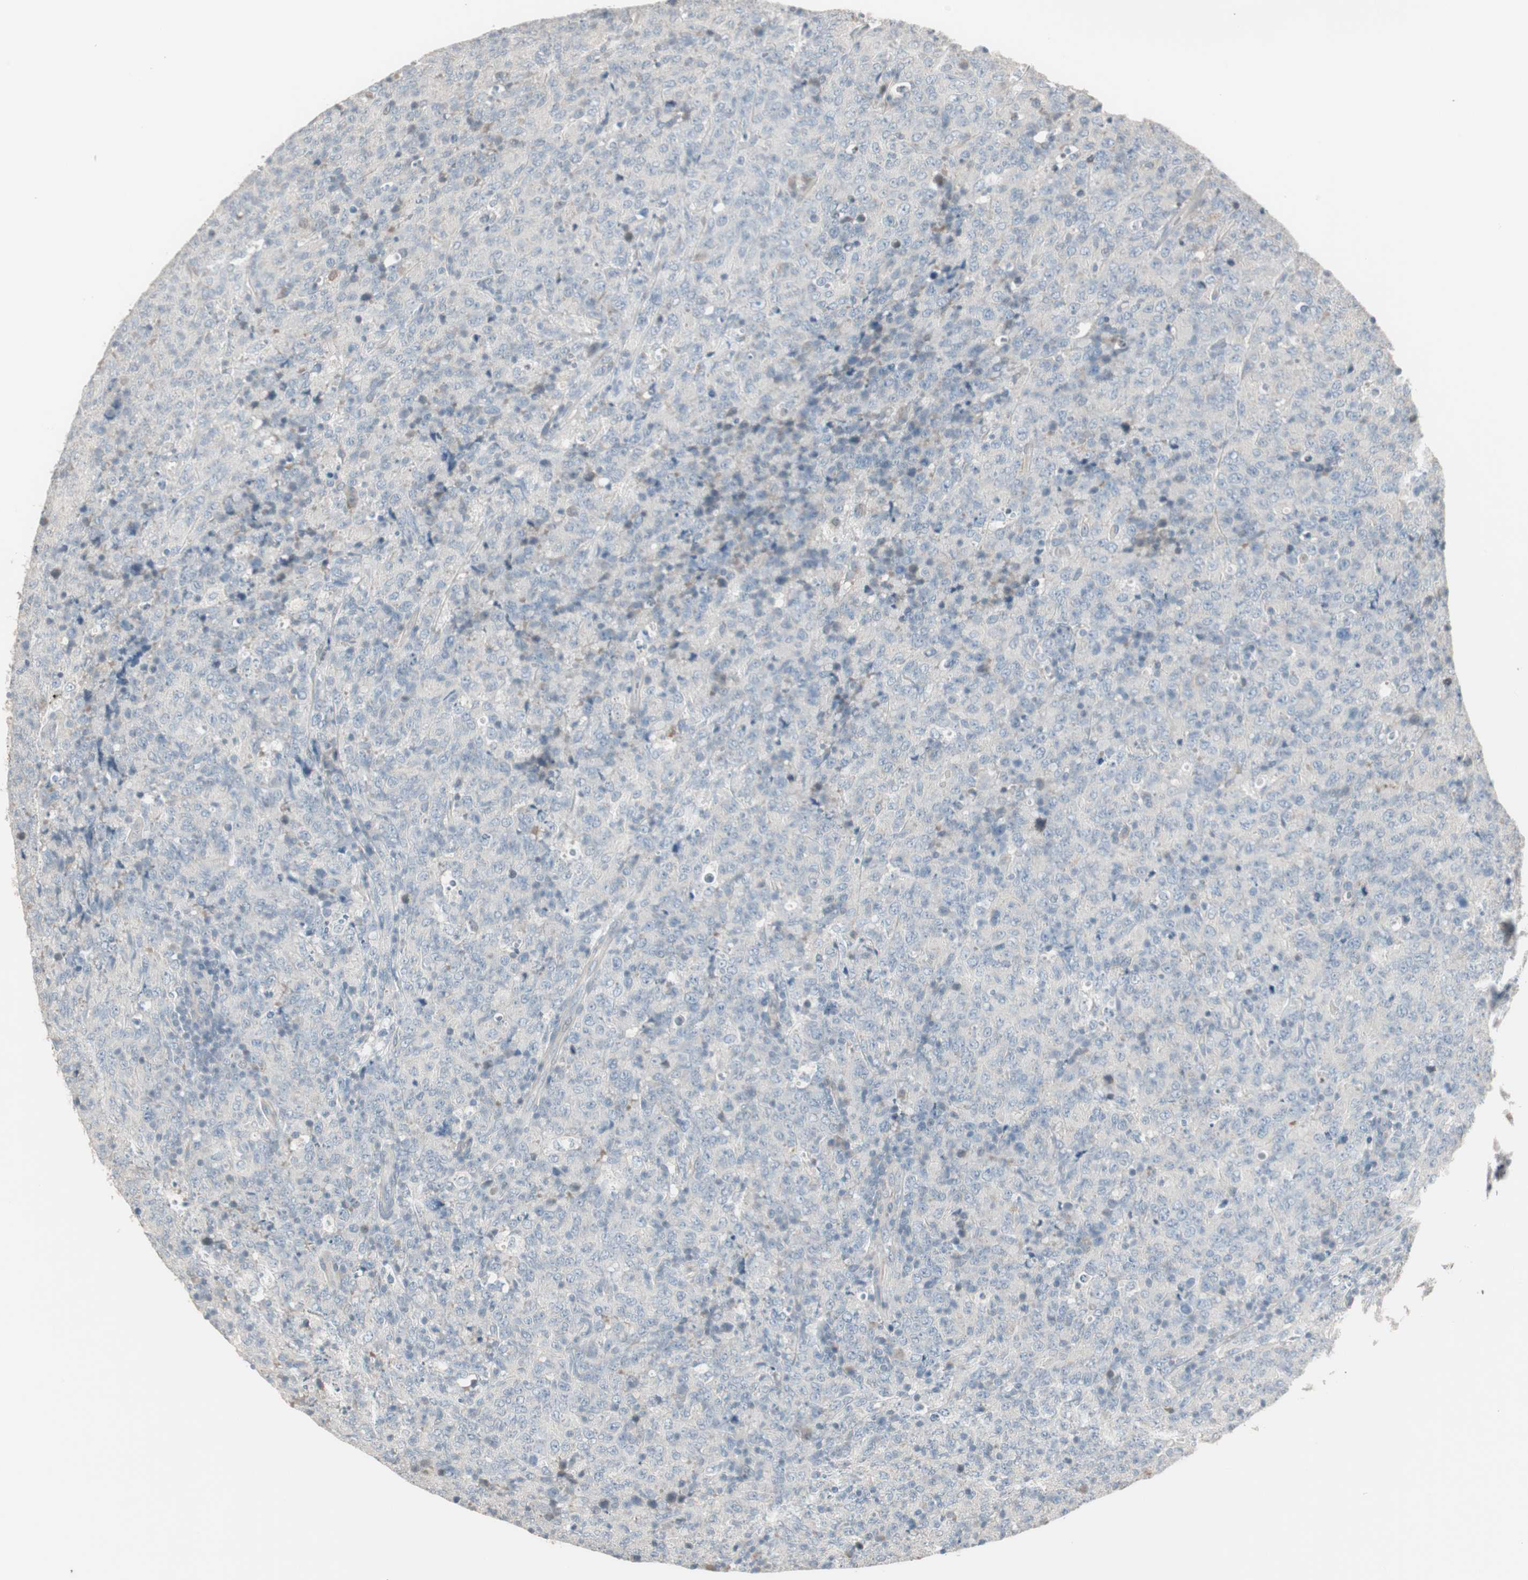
{"staining": {"intensity": "negative", "quantity": "none", "location": "none"}, "tissue": "lymphoma", "cell_type": "Tumor cells", "image_type": "cancer", "snomed": [{"axis": "morphology", "description": "Malignant lymphoma, non-Hodgkin's type, High grade"}, {"axis": "topography", "description": "Tonsil"}], "caption": "Immunohistochemistry image of neoplastic tissue: lymphoma stained with DAB shows no significant protein staining in tumor cells.", "gene": "PDZK1", "patient": {"sex": "female", "age": 36}}